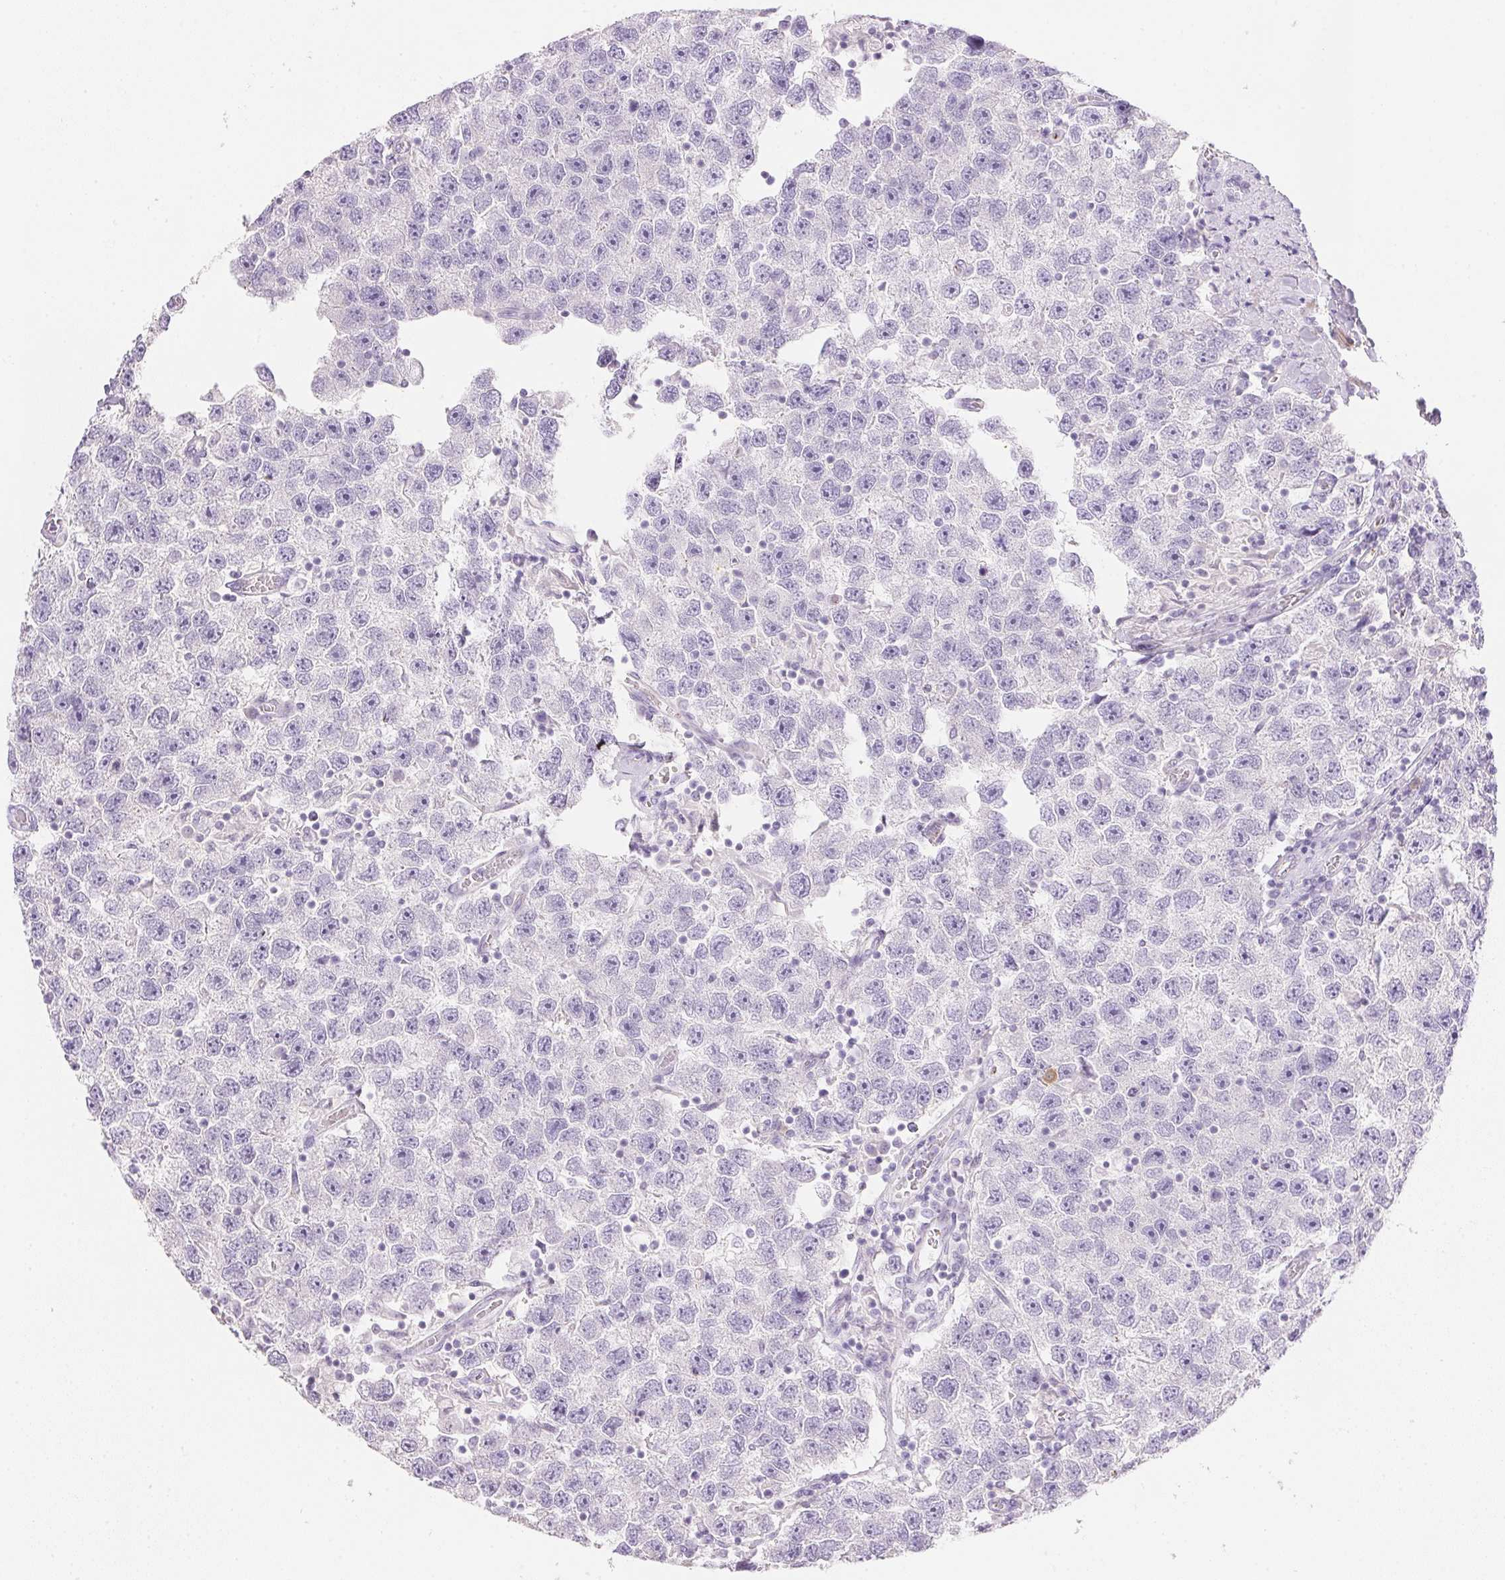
{"staining": {"intensity": "negative", "quantity": "none", "location": "none"}, "tissue": "testis cancer", "cell_type": "Tumor cells", "image_type": "cancer", "snomed": [{"axis": "morphology", "description": "Seminoma, NOS"}, {"axis": "topography", "description": "Testis"}], "caption": "Tumor cells are negative for brown protein staining in testis cancer.", "gene": "KCNE2", "patient": {"sex": "male", "age": 26}}